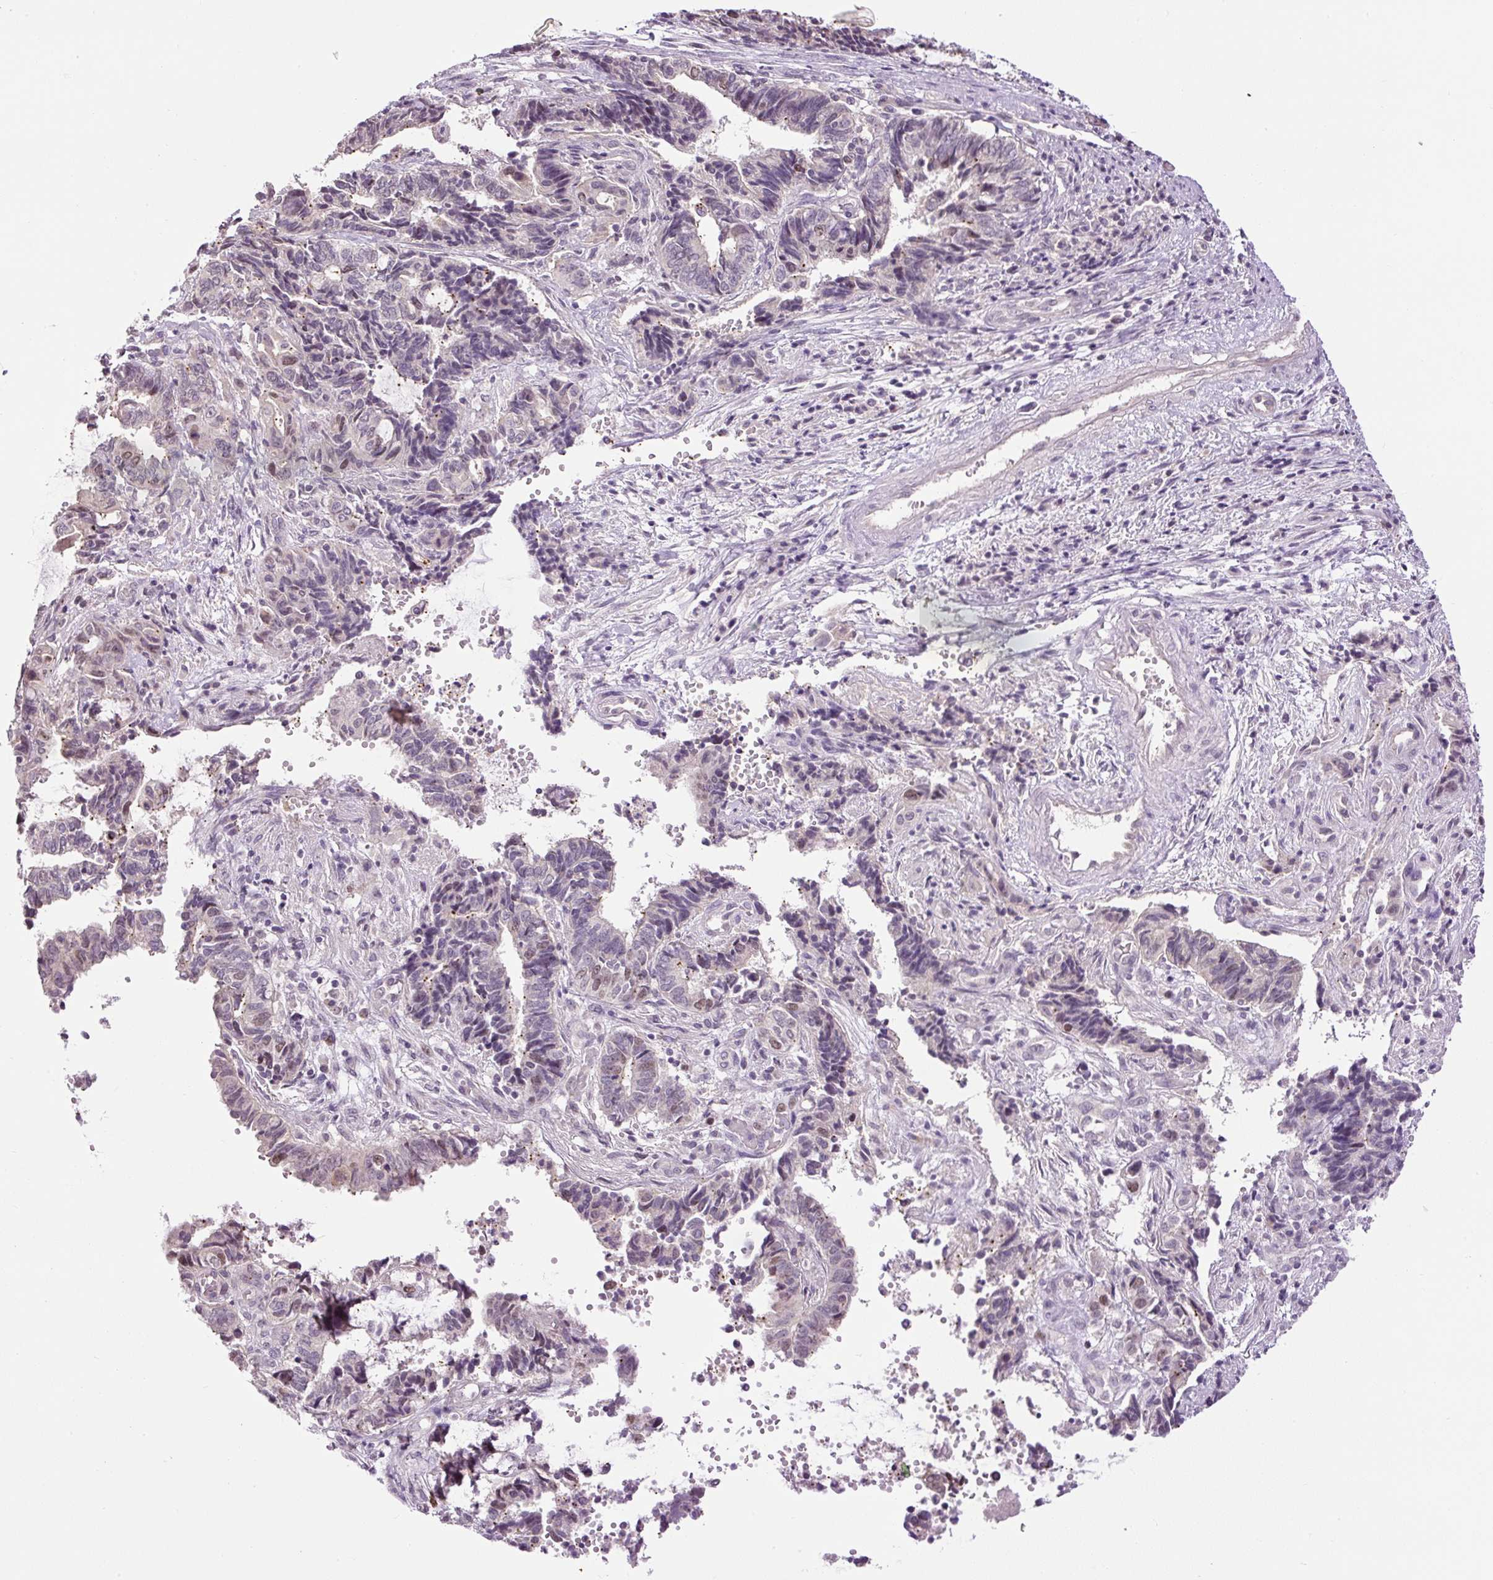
{"staining": {"intensity": "weak", "quantity": "<25%", "location": "nuclear"}, "tissue": "endometrial cancer", "cell_type": "Tumor cells", "image_type": "cancer", "snomed": [{"axis": "morphology", "description": "Adenocarcinoma, NOS"}, {"axis": "topography", "description": "Uterus"}, {"axis": "topography", "description": "Endometrium"}], "caption": "This is an immunohistochemistry photomicrograph of human adenocarcinoma (endometrial). There is no staining in tumor cells.", "gene": "RACGAP1", "patient": {"sex": "female", "age": 70}}